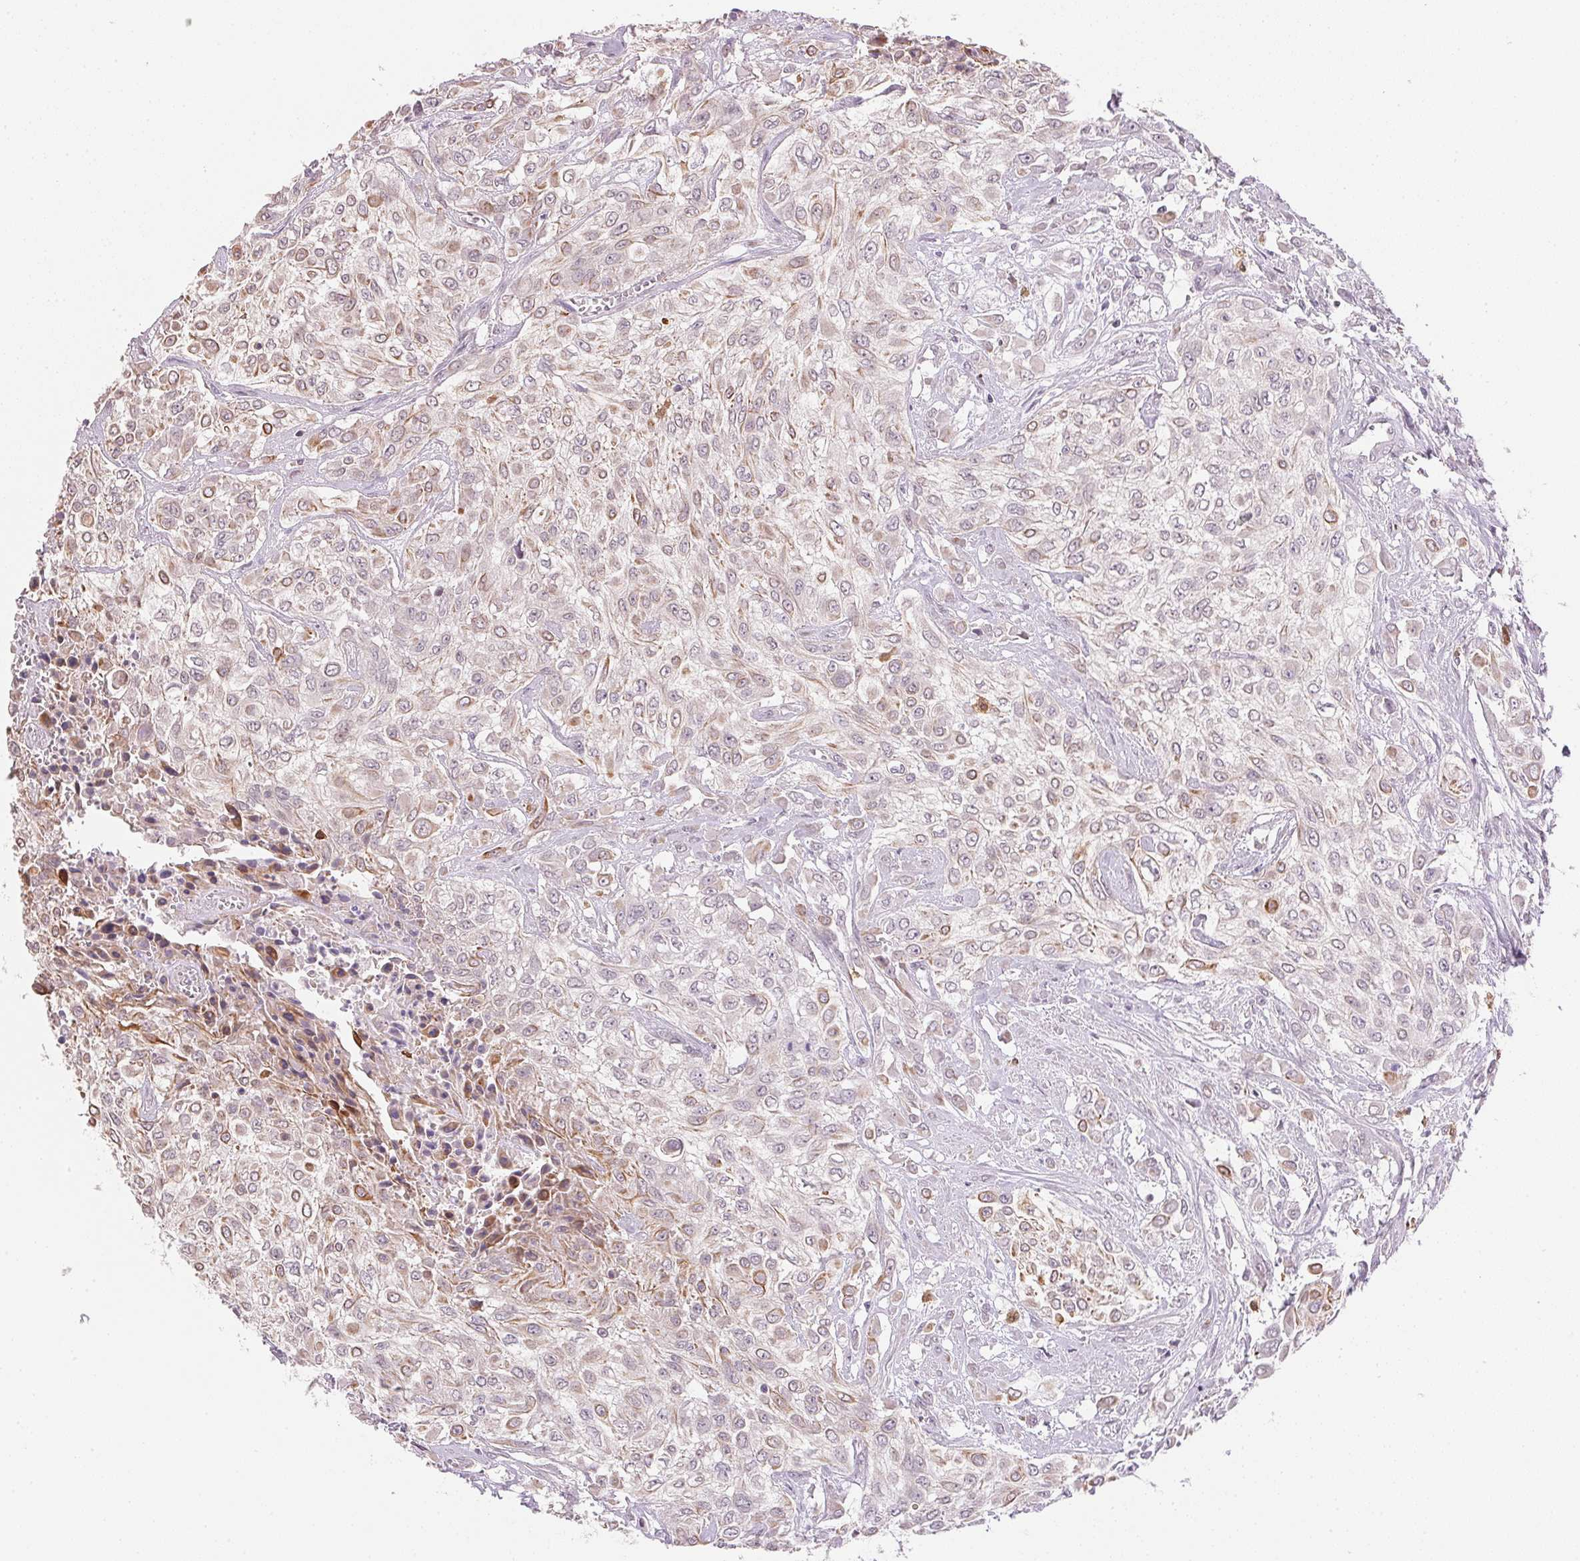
{"staining": {"intensity": "weak", "quantity": "25%-75%", "location": "cytoplasmic/membranous"}, "tissue": "urothelial cancer", "cell_type": "Tumor cells", "image_type": "cancer", "snomed": [{"axis": "morphology", "description": "Urothelial carcinoma, High grade"}, {"axis": "topography", "description": "Urinary bladder"}], "caption": "Urothelial carcinoma (high-grade) stained for a protein displays weak cytoplasmic/membranous positivity in tumor cells.", "gene": "FNDC4", "patient": {"sex": "male", "age": 57}}